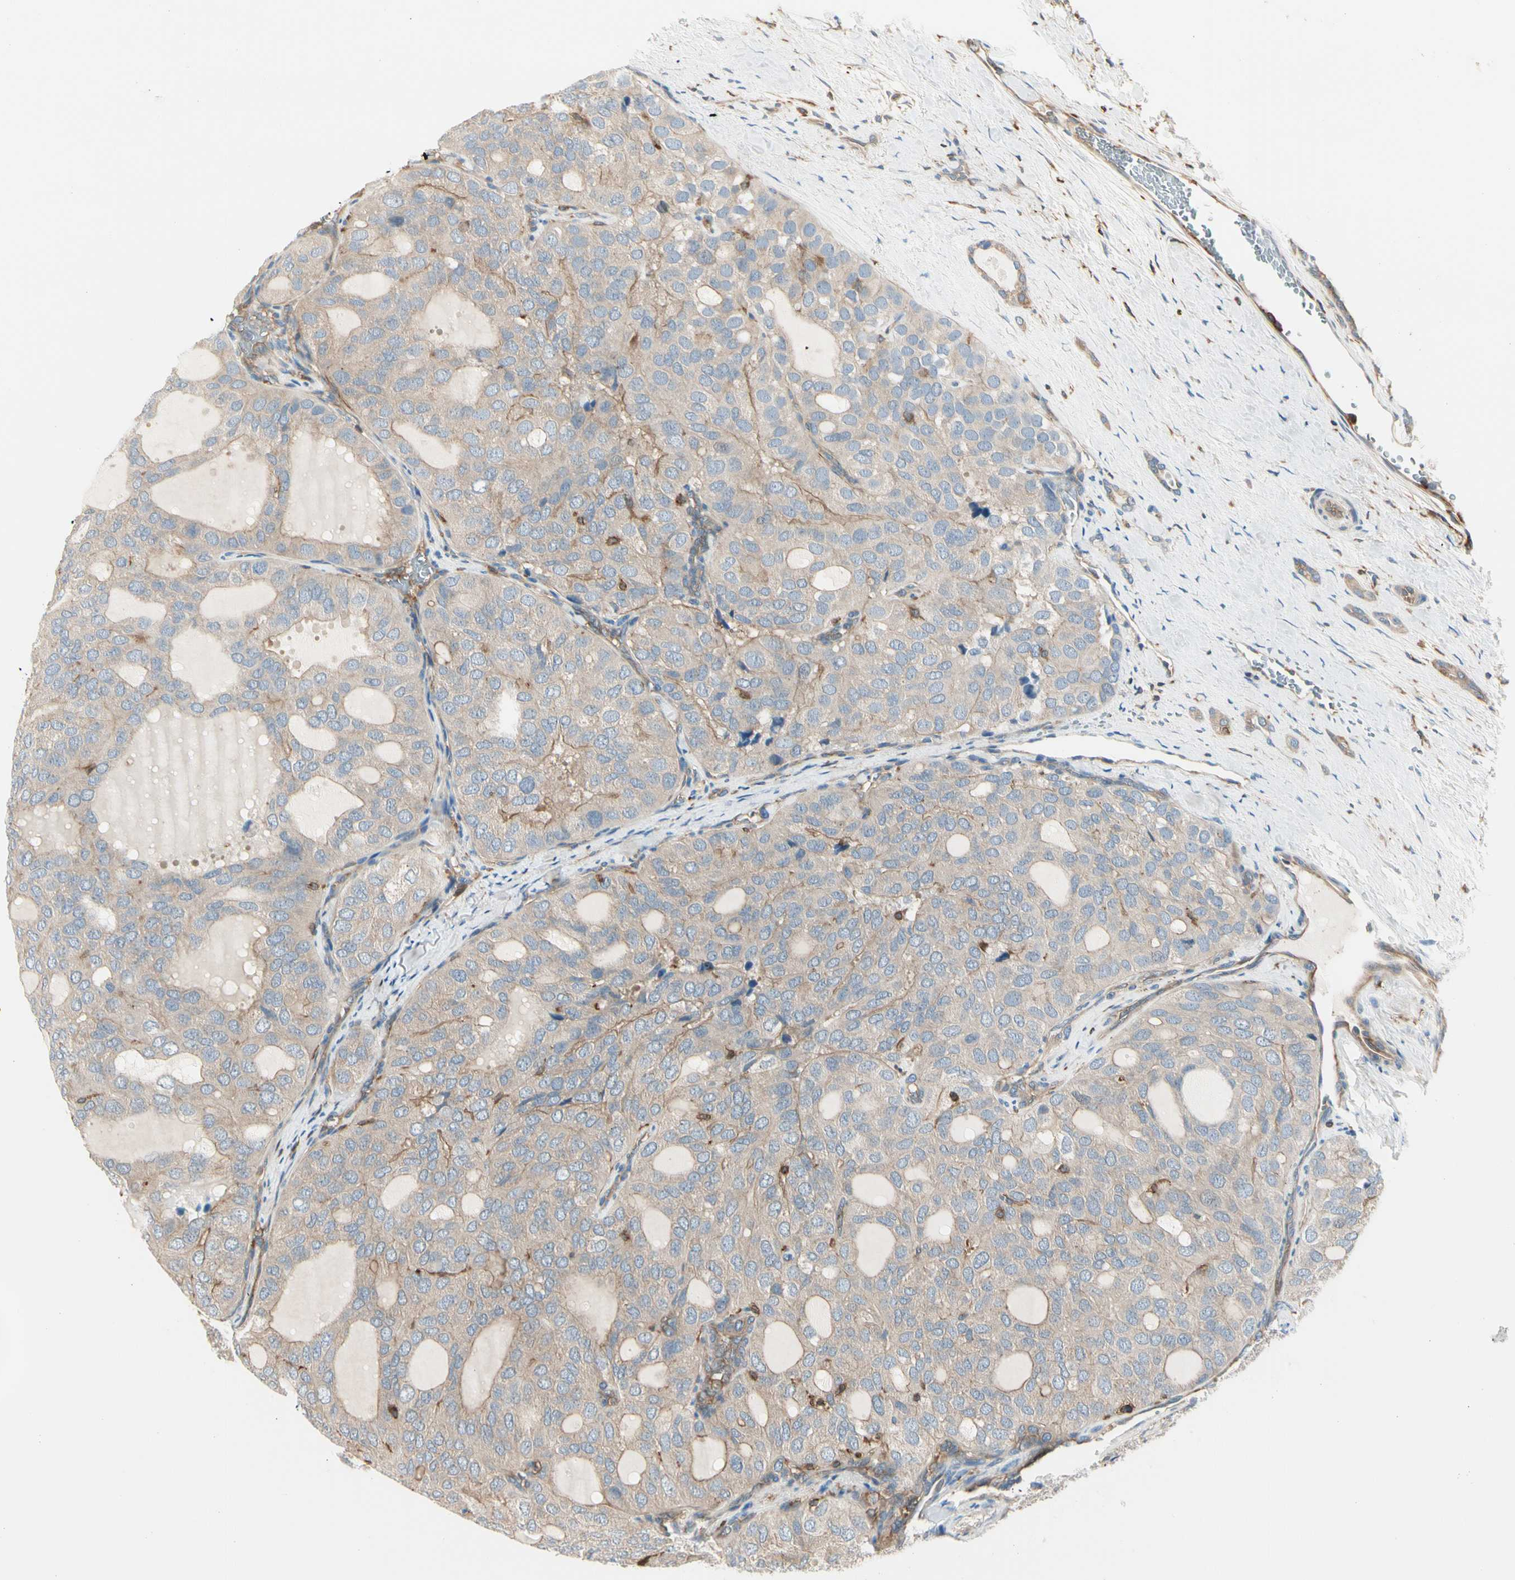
{"staining": {"intensity": "weak", "quantity": "25%-75%", "location": "cytoplasmic/membranous"}, "tissue": "thyroid cancer", "cell_type": "Tumor cells", "image_type": "cancer", "snomed": [{"axis": "morphology", "description": "Follicular adenoma carcinoma, NOS"}, {"axis": "topography", "description": "Thyroid gland"}], "caption": "Immunohistochemical staining of thyroid cancer (follicular adenoma carcinoma) reveals low levels of weak cytoplasmic/membranous staining in about 25%-75% of tumor cells.", "gene": "CAPZA2", "patient": {"sex": "male", "age": 75}}